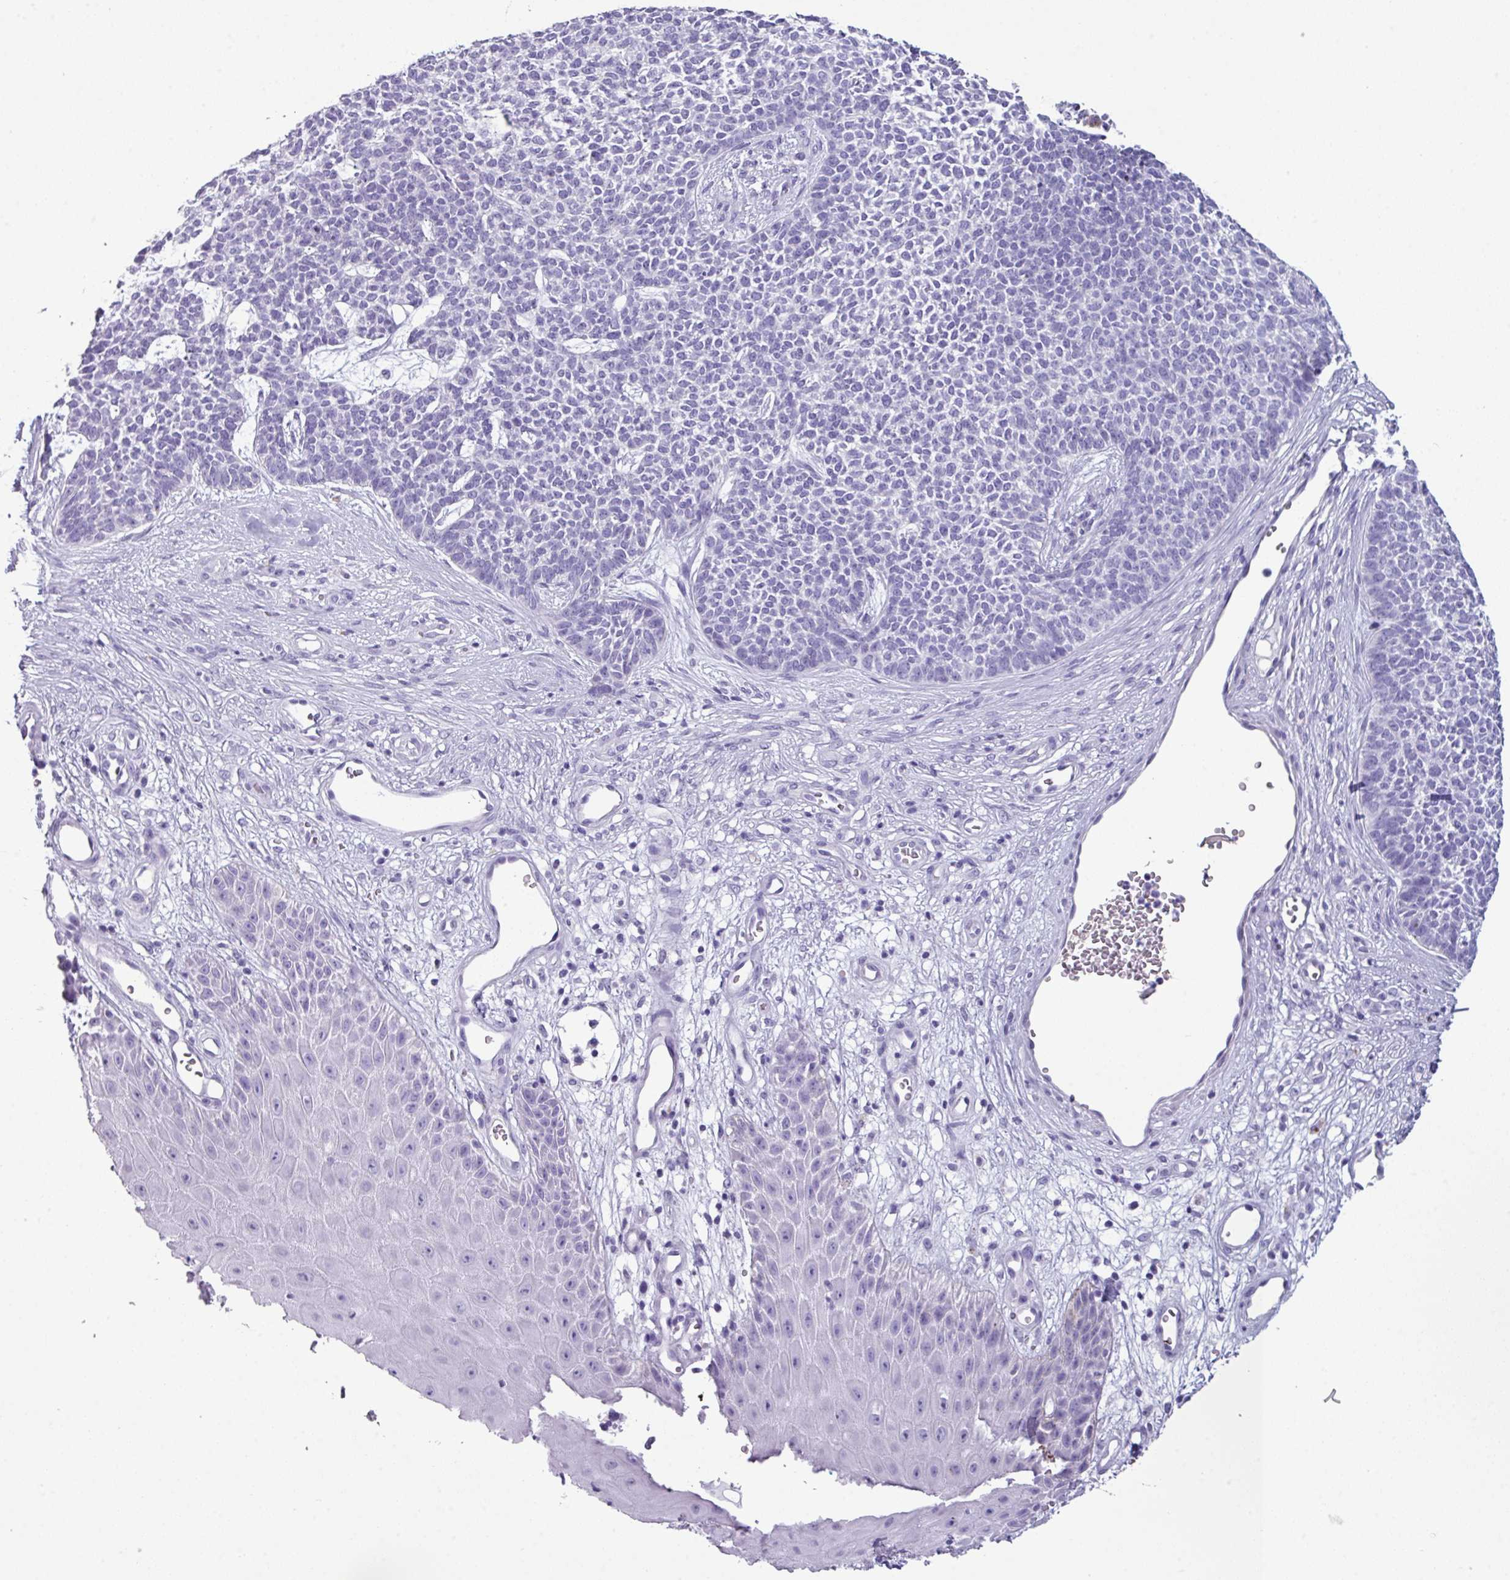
{"staining": {"intensity": "negative", "quantity": "none", "location": "none"}, "tissue": "skin cancer", "cell_type": "Tumor cells", "image_type": "cancer", "snomed": [{"axis": "morphology", "description": "Basal cell carcinoma"}, {"axis": "topography", "description": "Skin"}], "caption": "Tumor cells show no significant protein positivity in skin basal cell carcinoma.", "gene": "AGO3", "patient": {"sex": "female", "age": 84}}